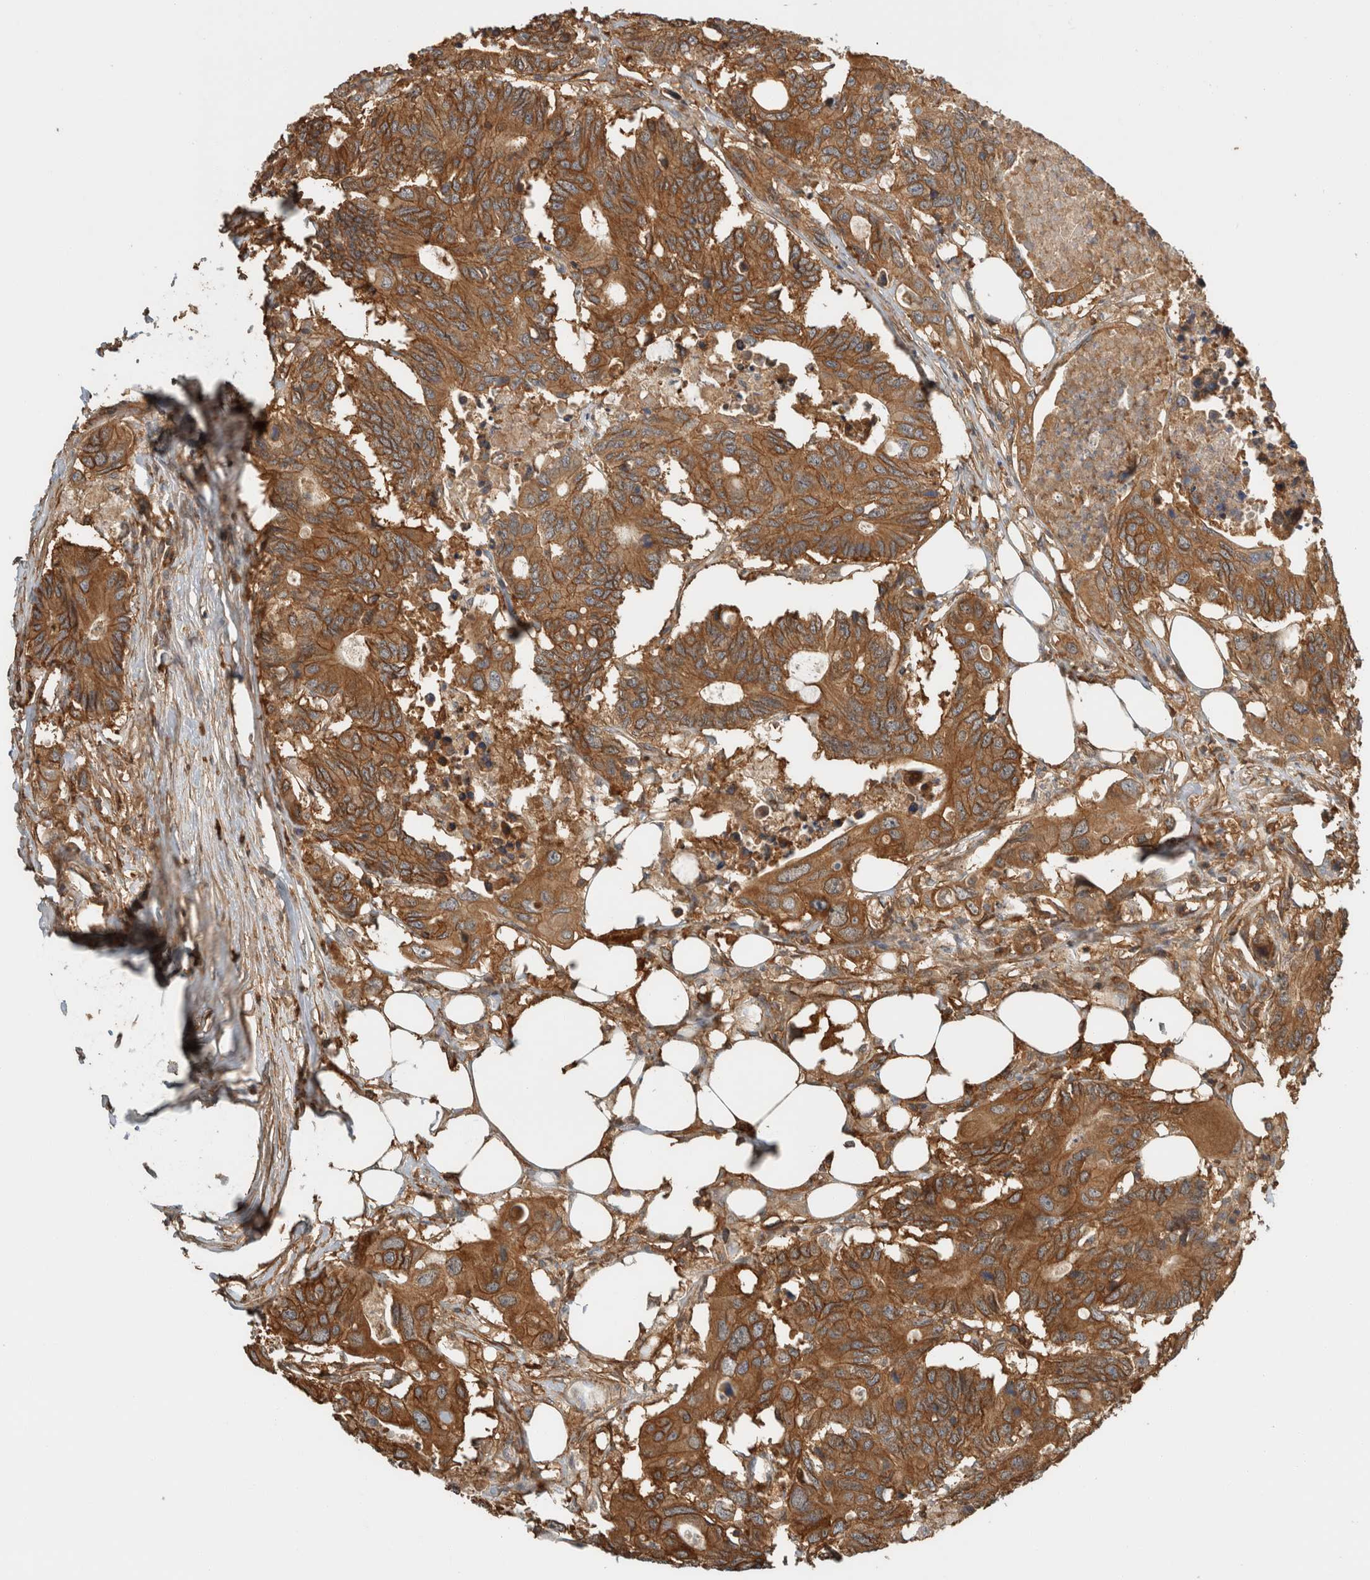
{"staining": {"intensity": "moderate", "quantity": ">75%", "location": "cytoplasmic/membranous"}, "tissue": "colorectal cancer", "cell_type": "Tumor cells", "image_type": "cancer", "snomed": [{"axis": "morphology", "description": "Adenocarcinoma, NOS"}, {"axis": "topography", "description": "Colon"}], "caption": "A high-resolution micrograph shows immunohistochemistry staining of colorectal cancer, which reveals moderate cytoplasmic/membranous staining in about >75% of tumor cells.", "gene": "PFDN4", "patient": {"sex": "male", "age": 71}}